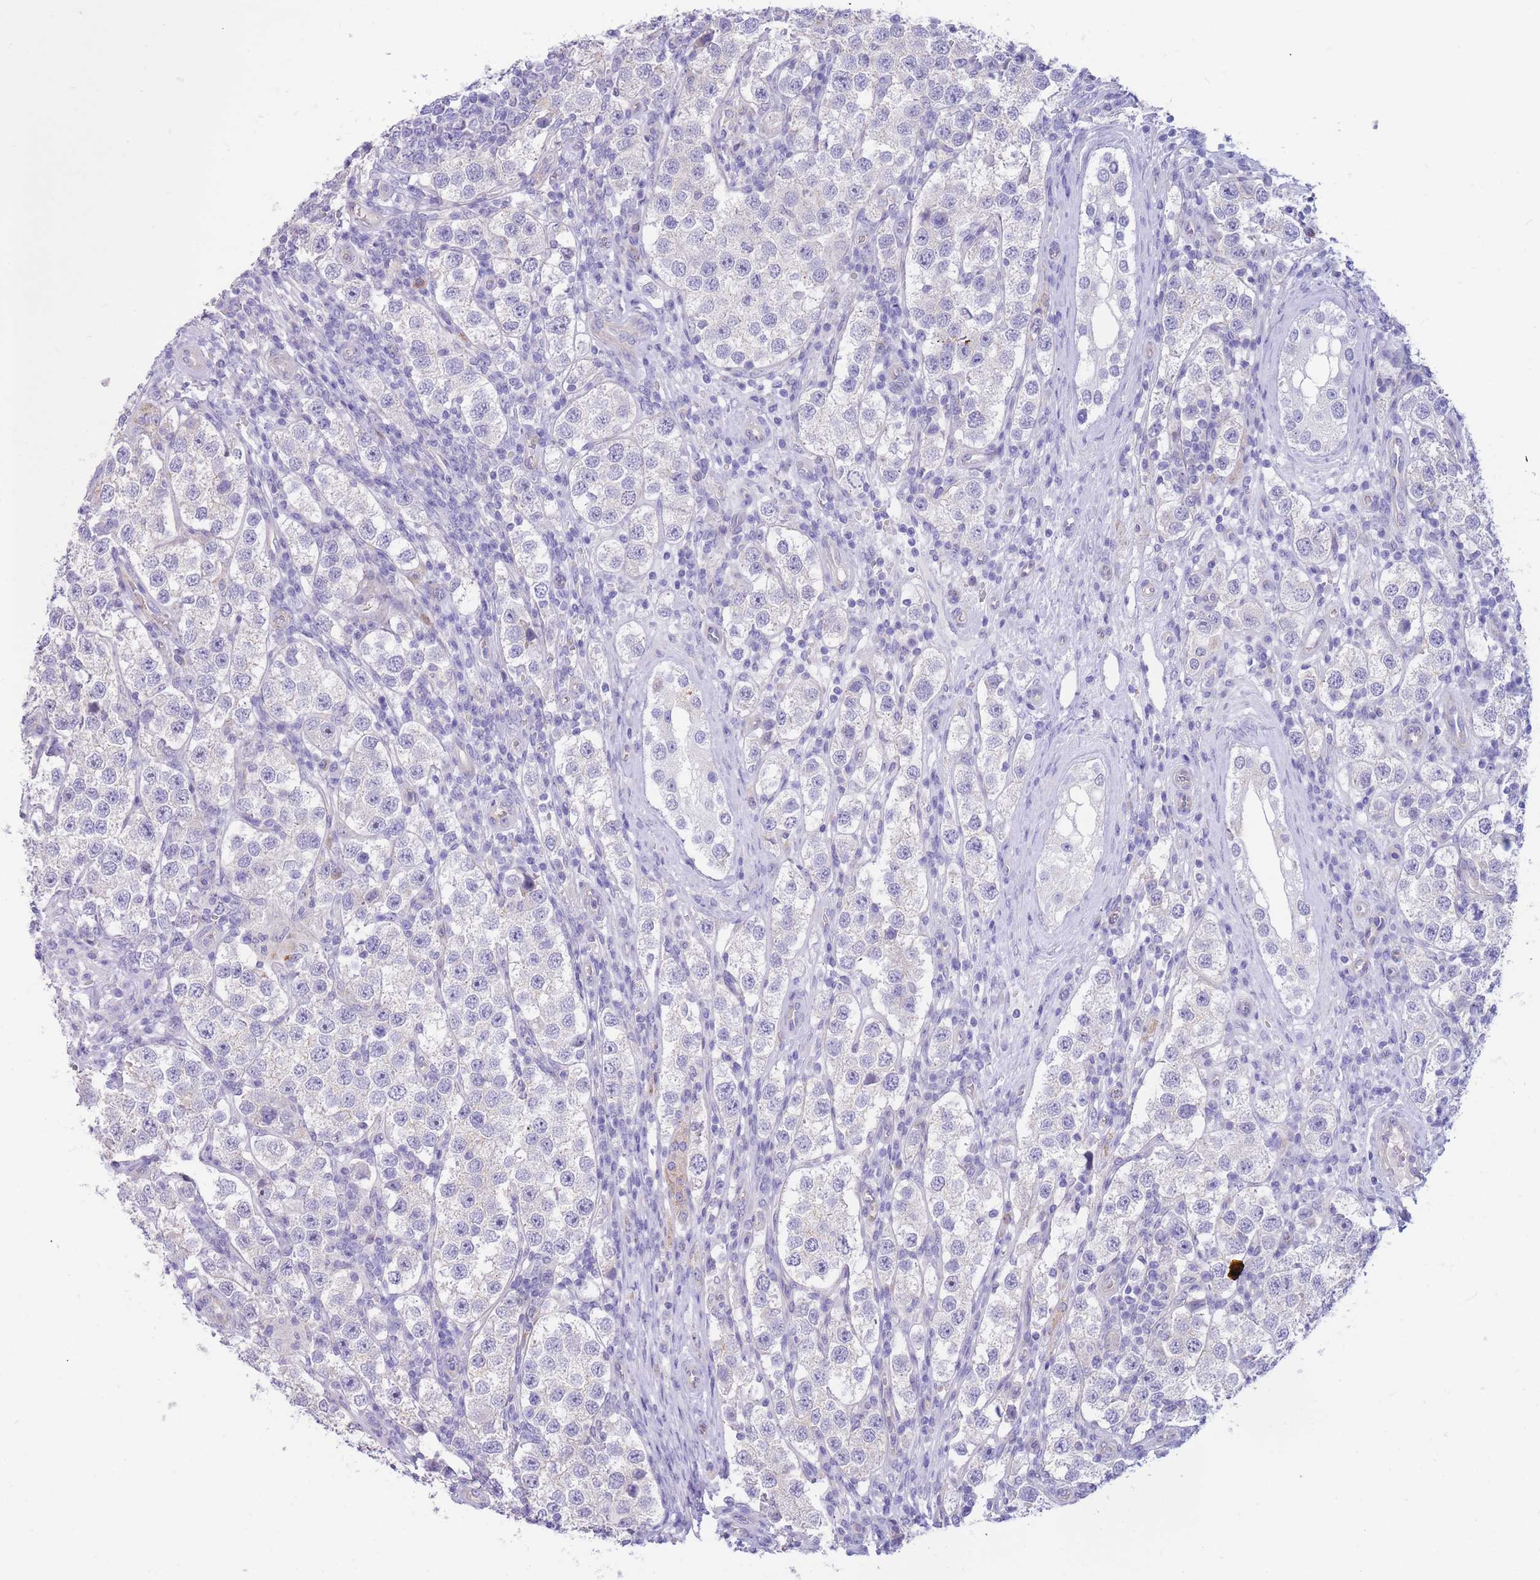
{"staining": {"intensity": "negative", "quantity": "none", "location": "none"}, "tissue": "testis cancer", "cell_type": "Tumor cells", "image_type": "cancer", "snomed": [{"axis": "morphology", "description": "Seminoma, NOS"}, {"axis": "topography", "description": "Testis"}], "caption": "An IHC photomicrograph of seminoma (testis) is shown. There is no staining in tumor cells of seminoma (testis).", "gene": "SULT1A1", "patient": {"sex": "male", "age": 37}}